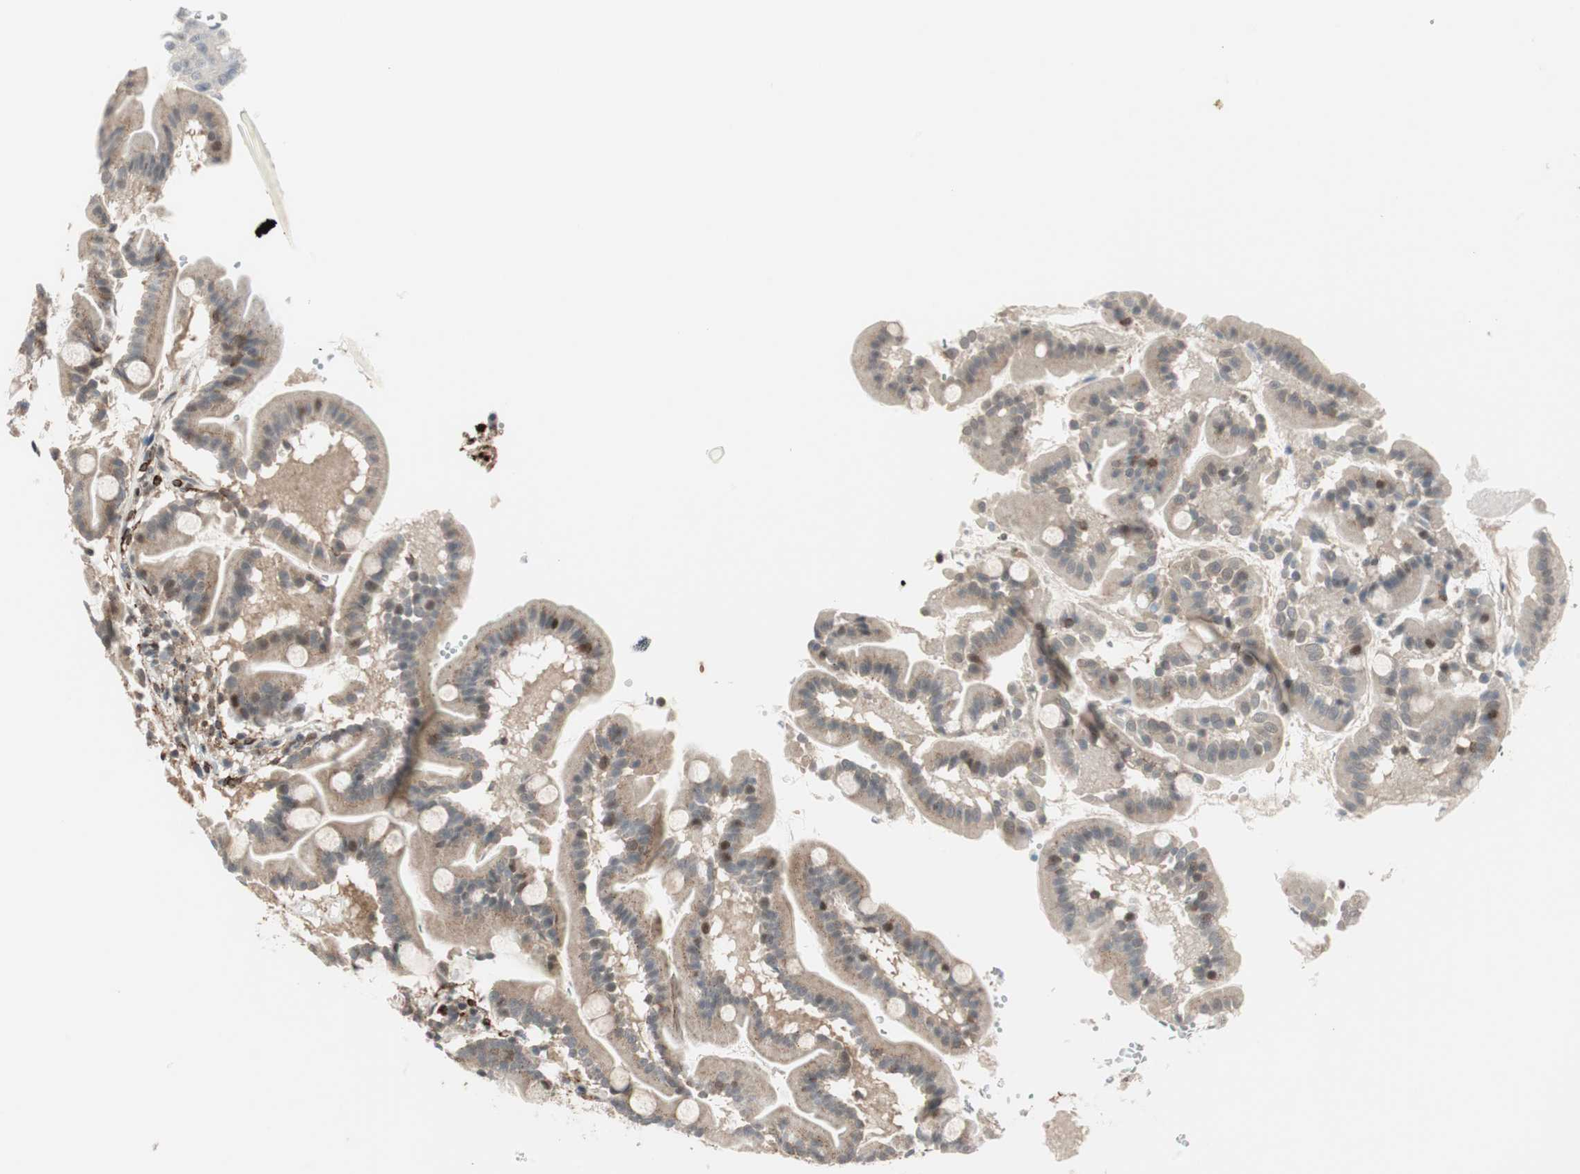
{"staining": {"intensity": "moderate", "quantity": "25%-75%", "location": "cytoplasmic/membranous"}, "tissue": "duodenum", "cell_type": "Glandular cells", "image_type": "normal", "snomed": [{"axis": "morphology", "description": "Normal tissue, NOS"}, {"axis": "topography", "description": "Duodenum"}], "caption": "Approximately 25%-75% of glandular cells in benign duodenum show moderate cytoplasmic/membranous protein positivity as visualized by brown immunohistochemical staining.", "gene": "CDK19", "patient": {"sex": "male", "age": 50}}